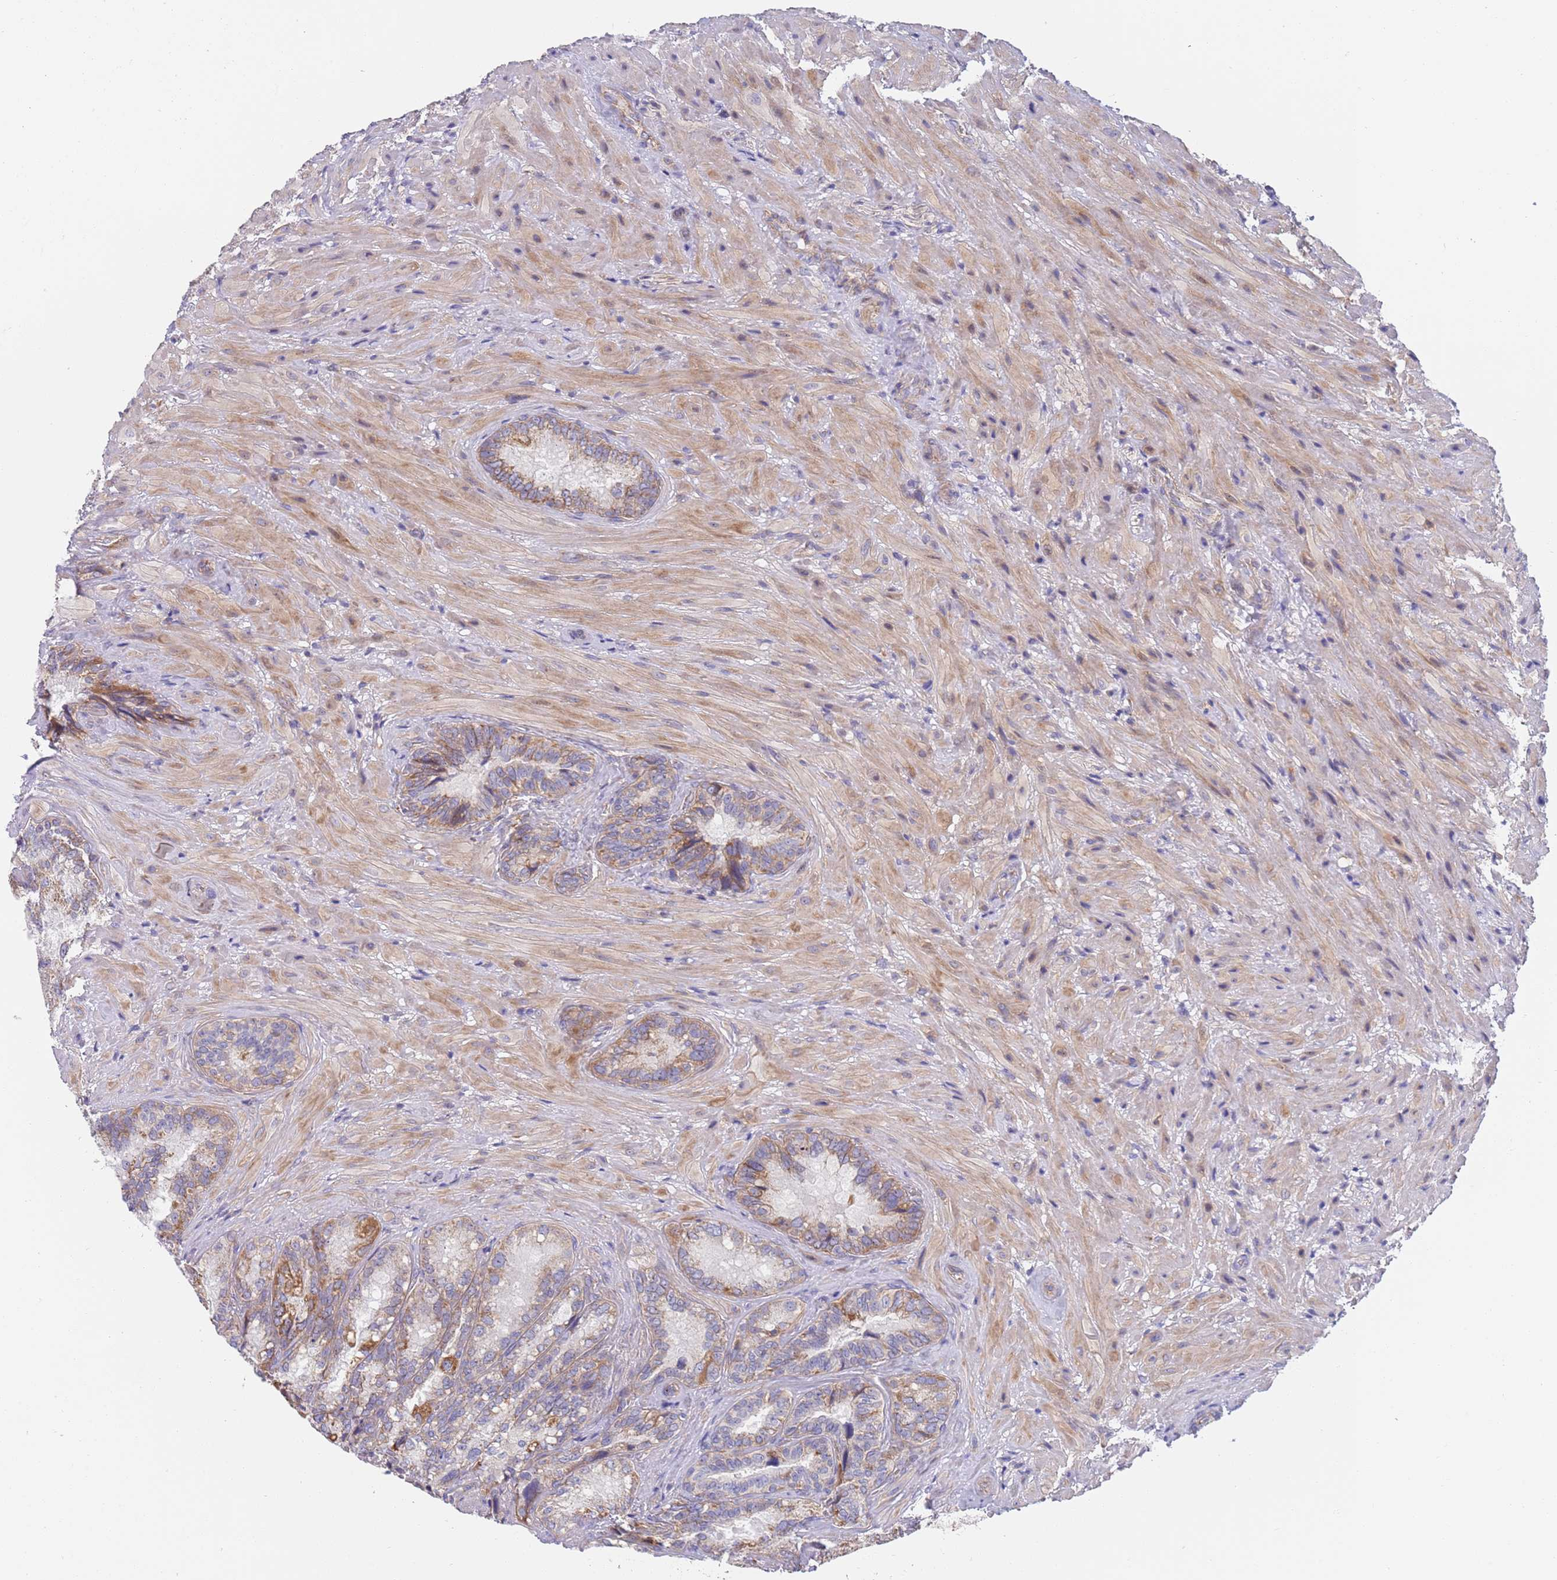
{"staining": {"intensity": "moderate", "quantity": "25%-75%", "location": "cytoplasmic/membranous"}, "tissue": "seminal vesicle", "cell_type": "Glandular cells", "image_type": "normal", "snomed": [{"axis": "morphology", "description": "Normal tissue, NOS"}, {"axis": "topography", "description": "Seminal veicle"}], "caption": "An immunohistochemistry (IHC) histopathology image of benign tissue is shown. Protein staining in brown labels moderate cytoplasmic/membranous positivity in seminal vesicle within glandular cells.", "gene": "PWWP3A", "patient": {"sex": "male", "age": 62}}